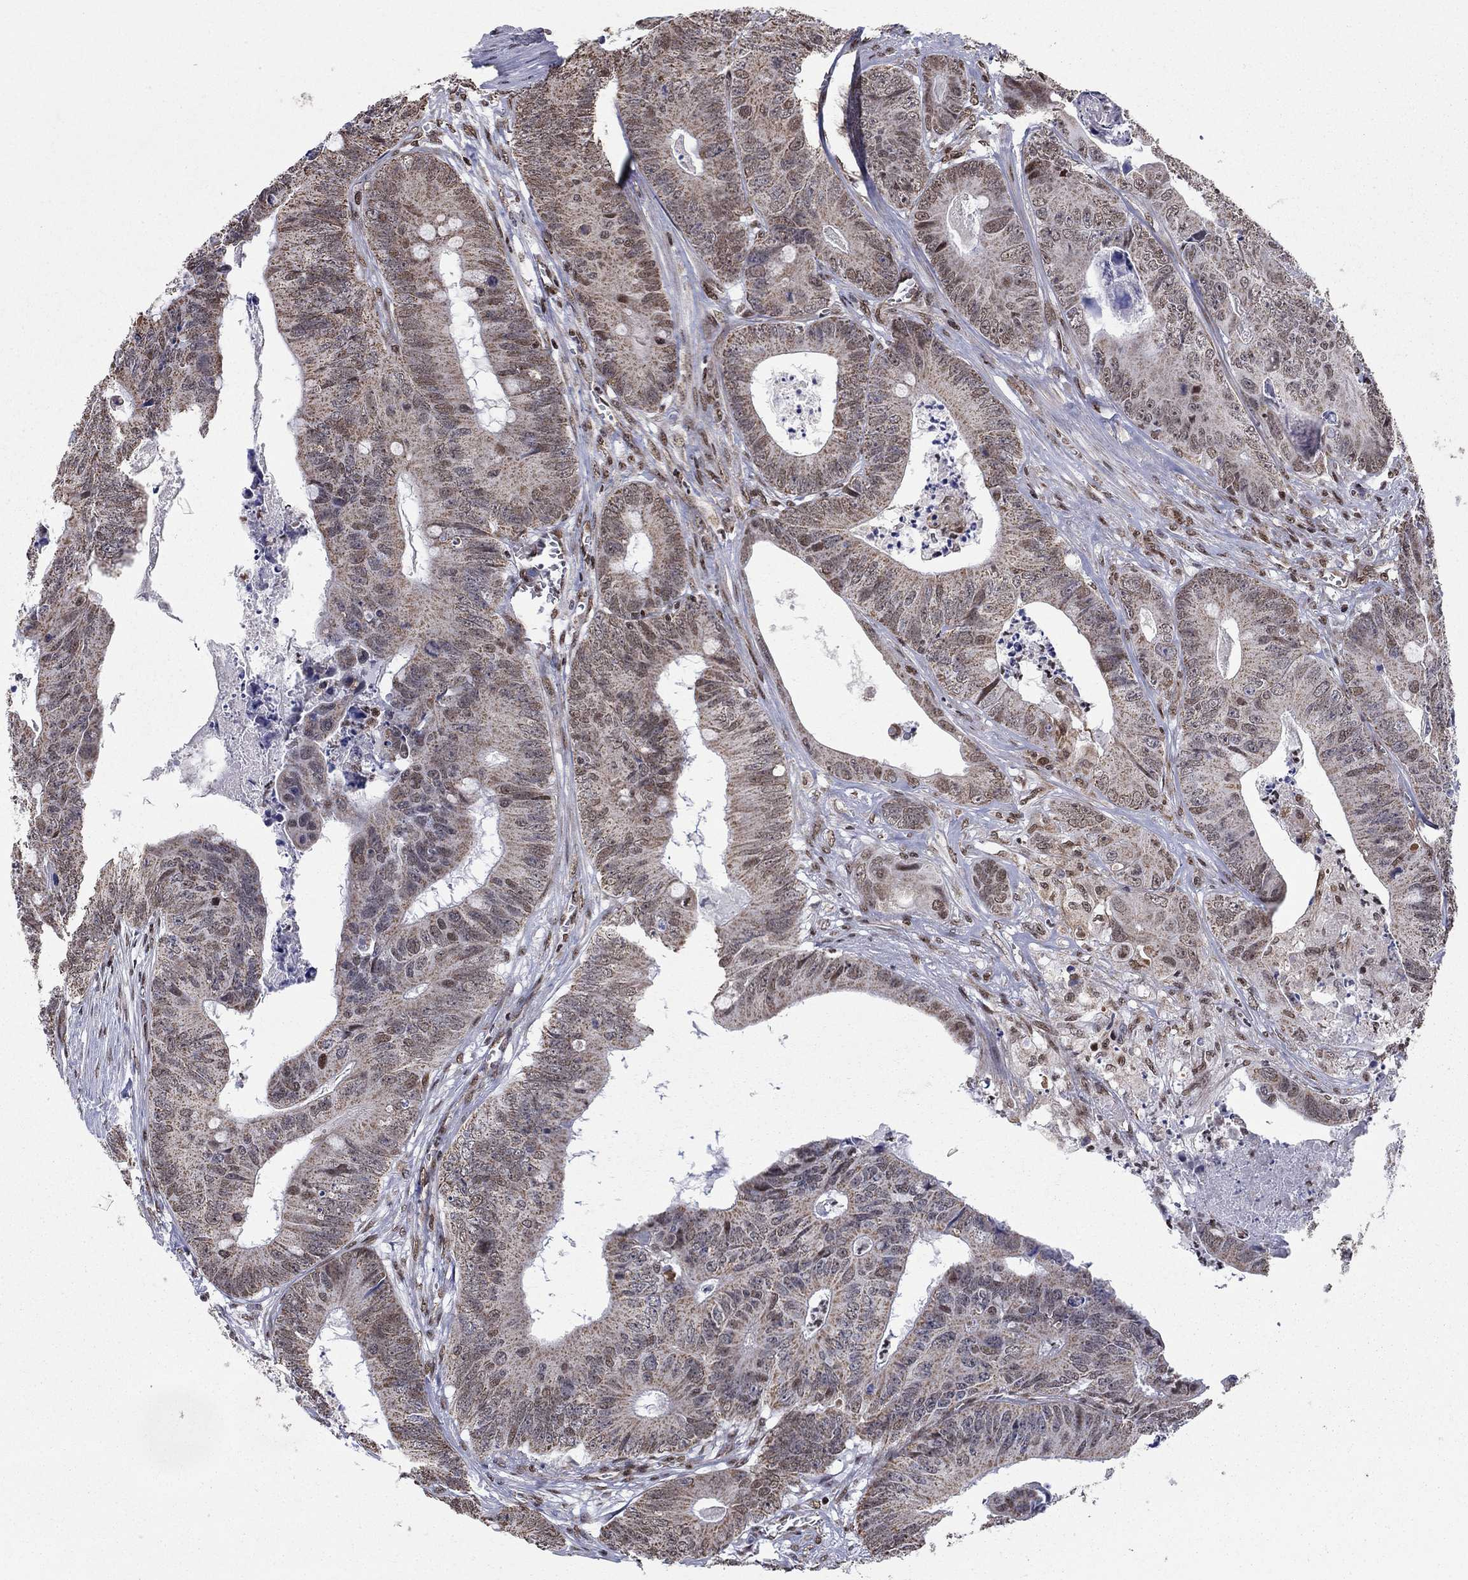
{"staining": {"intensity": "weak", "quantity": "25%-75%", "location": "cytoplasmic/membranous,nuclear"}, "tissue": "colorectal cancer", "cell_type": "Tumor cells", "image_type": "cancer", "snomed": [{"axis": "morphology", "description": "Adenocarcinoma, NOS"}, {"axis": "topography", "description": "Colon"}], "caption": "Brown immunohistochemical staining in colorectal cancer (adenocarcinoma) displays weak cytoplasmic/membranous and nuclear expression in approximately 25%-75% of tumor cells.", "gene": "N4BP2", "patient": {"sex": "male", "age": 84}}